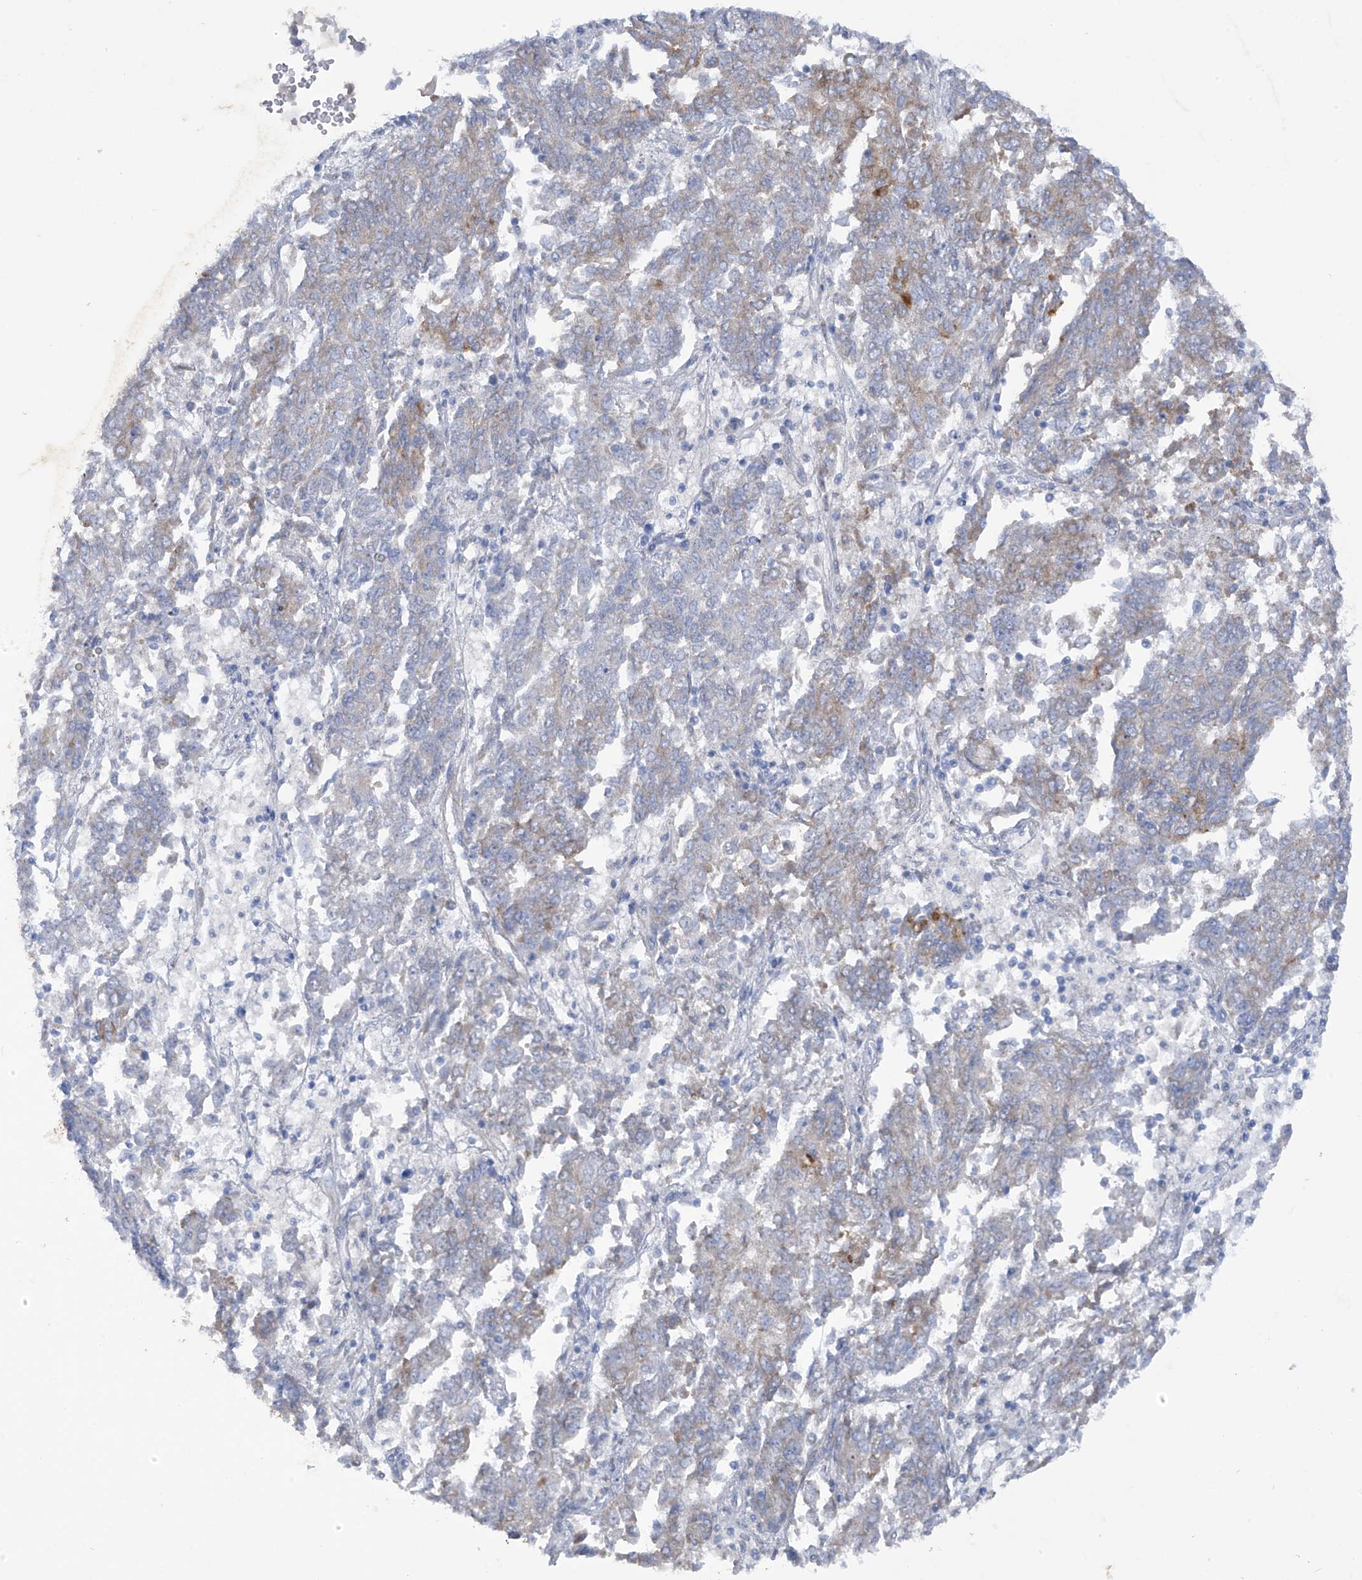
{"staining": {"intensity": "moderate", "quantity": "<25%", "location": "cytoplasmic/membranous"}, "tissue": "endometrial cancer", "cell_type": "Tumor cells", "image_type": "cancer", "snomed": [{"axis": "morphology", "description": "Adenocarcinoma, NOS"}, {"axis": "topography", "description": "Endometrium"}], "caption": "A brown stain labels moderate cytoplasmic/membranous expression of a protein in endometrial cancer tumor cells.", "gene": "TRMT2B", "patient": {"sex": "female", "age": 80}}